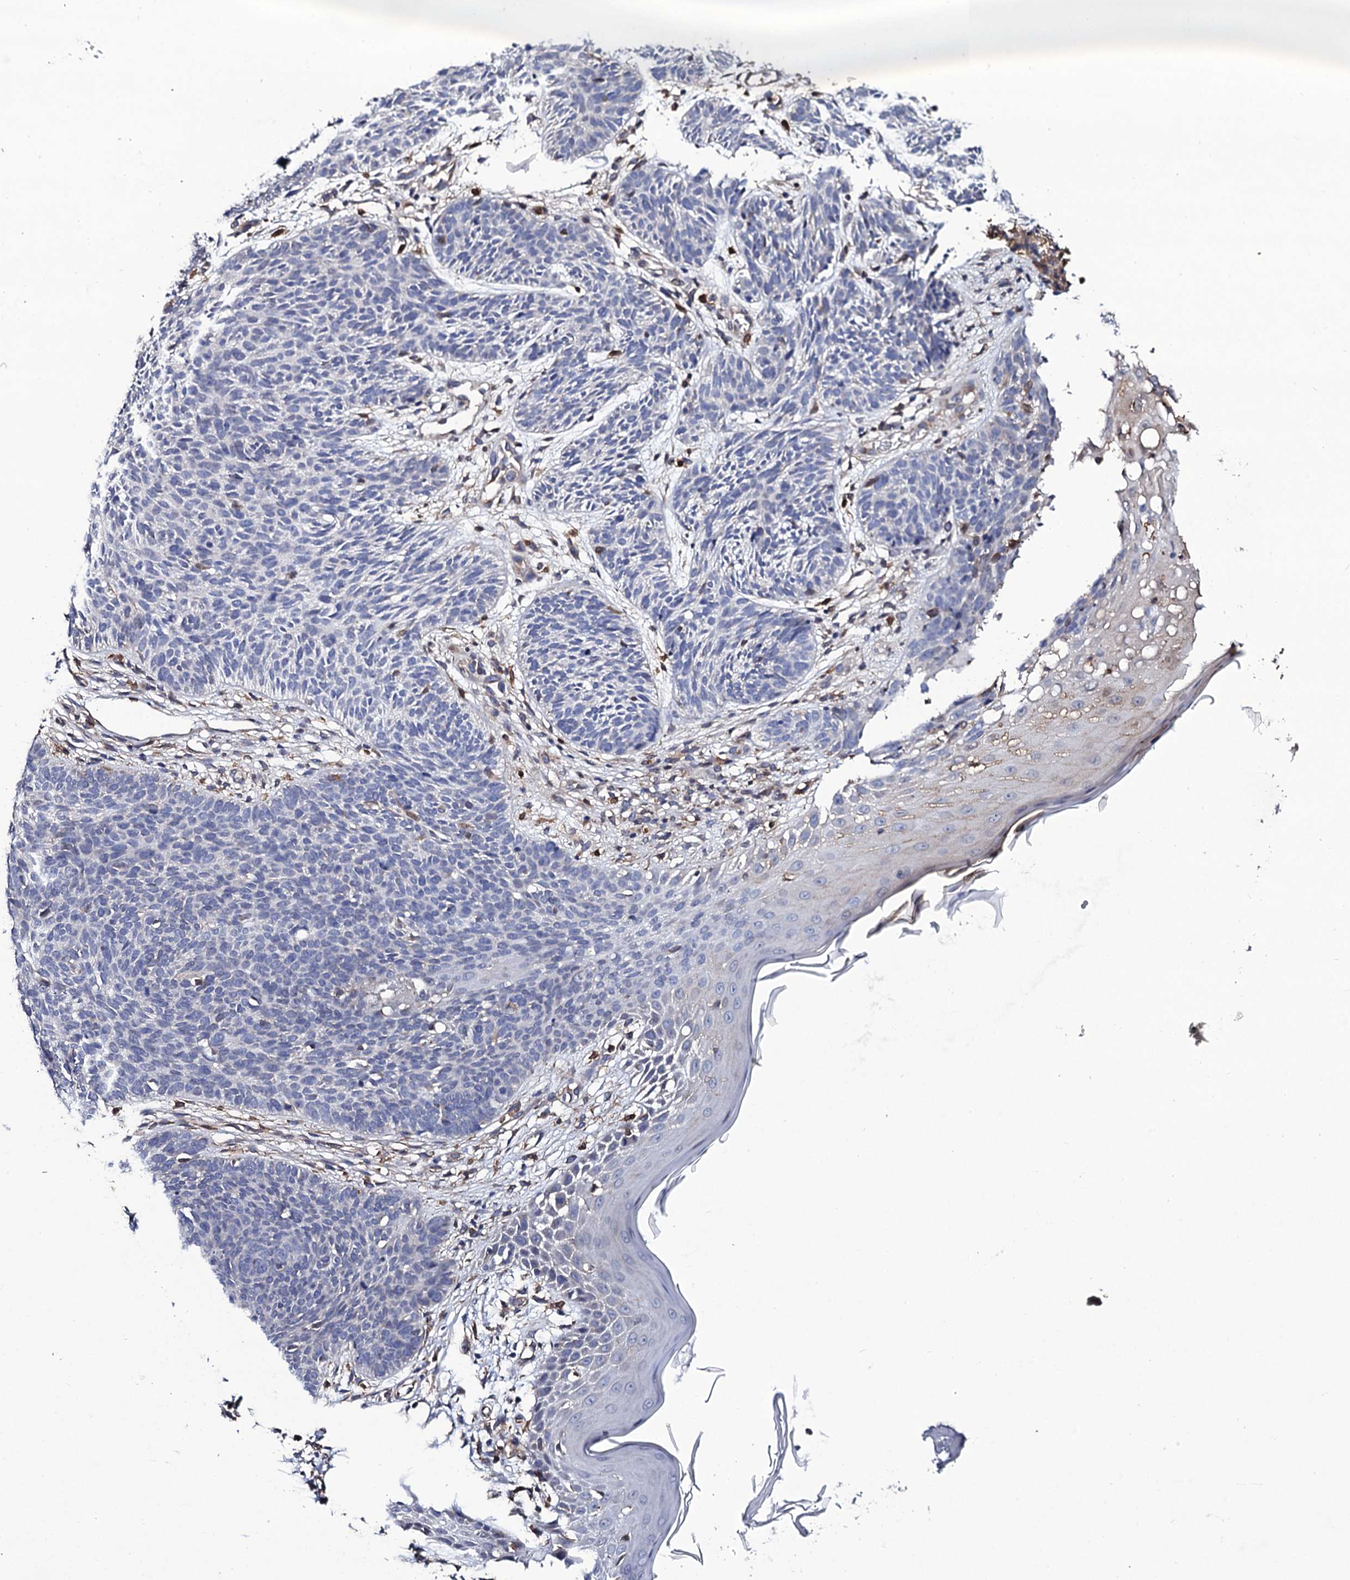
{"staining": {"intensity": "negative", "quantity": "none", "location": "none"}, "tissue": "skin cancer", "cell_type": "Tumor cells", "image_type": "cancer", "snomed": [{"axis": "morphology", "description": "Basal cell carcinoma"}, {"axis": "topography", "description": "Skin"}], "caption": "Immunohistochemistry (IHC) of skin cancer exhibits no positivity in tumor cells.", "gene": "TTC23", "patient": {"sex": "female", "age": 66}}